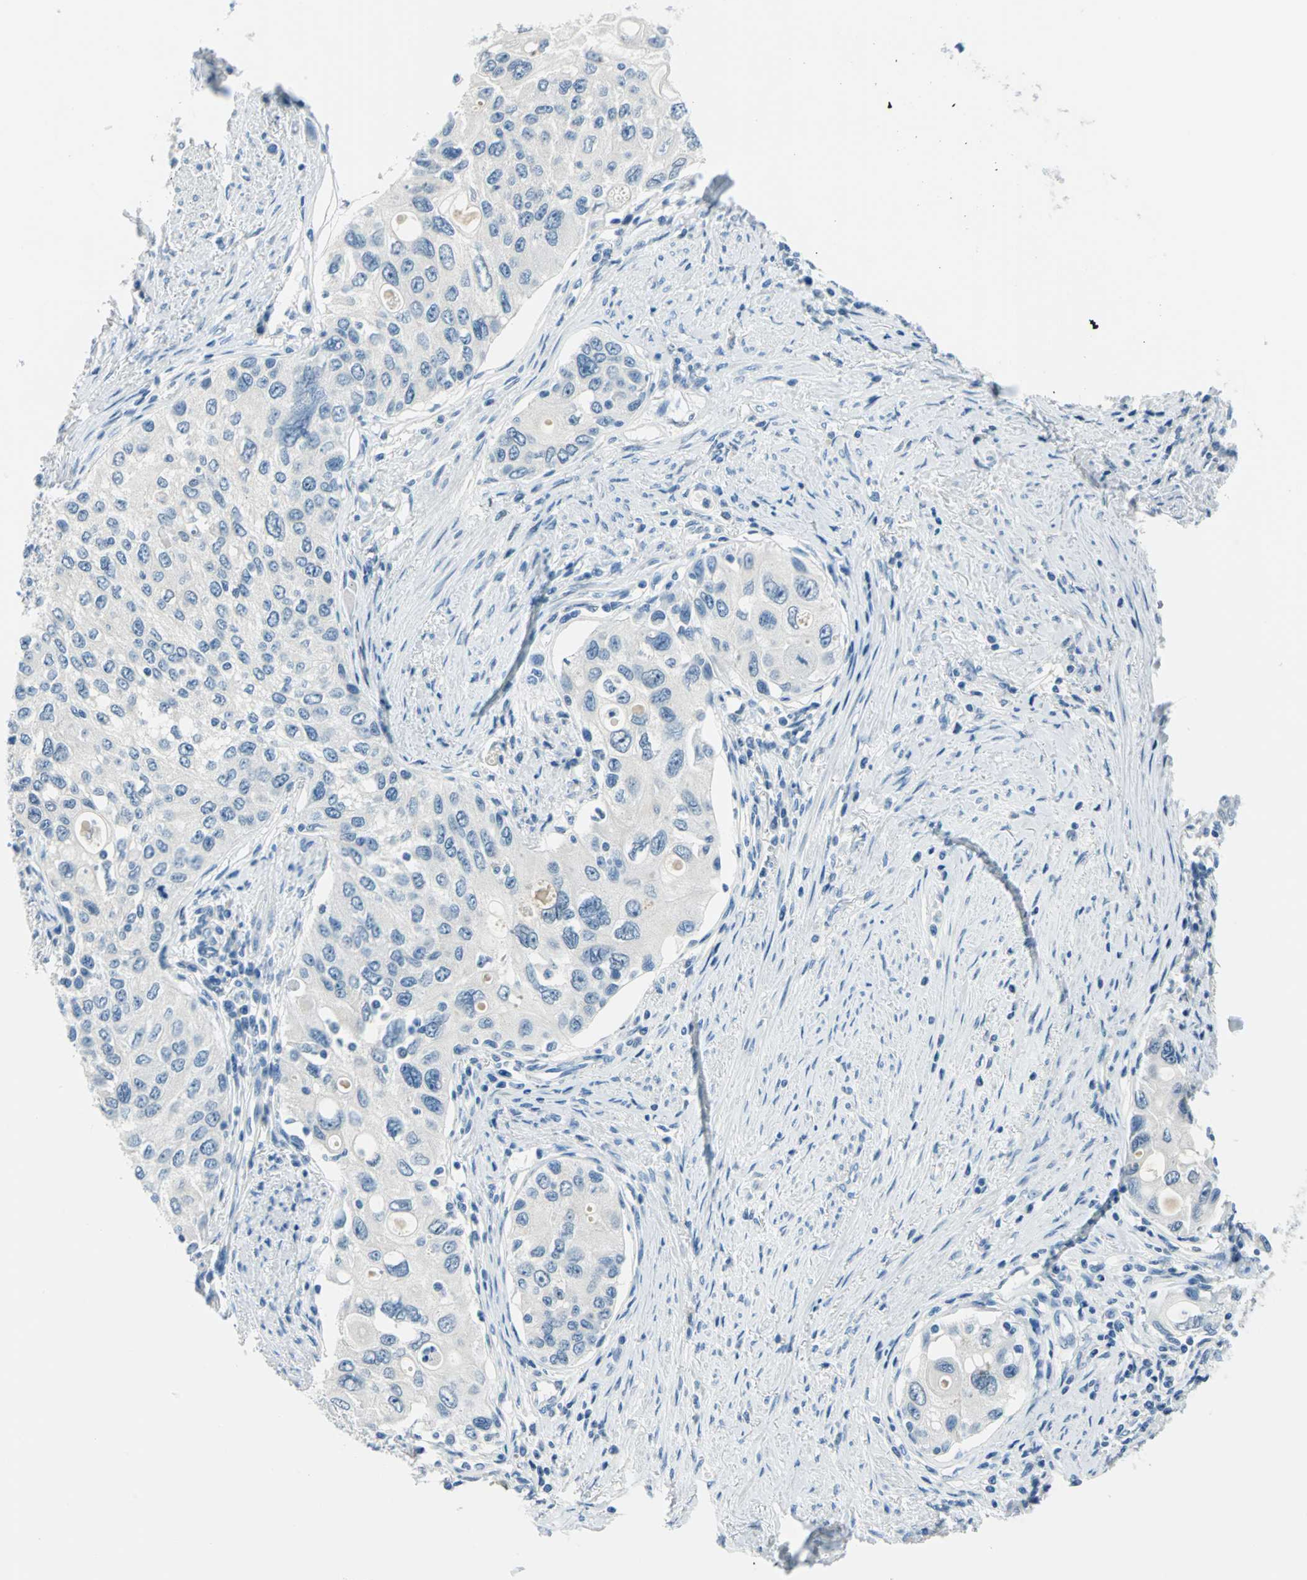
{"staining": {"intensity": "negative", "quantity": "none", "location": "none"}, "tissue": "urothelial cancer", "cell_type": "Tumor cells", "image_type": "cancer", "snomed": [{"axis": "morphology", "description": "Urothelial carcinoma, High grade"}, {"axis": "topography", "description": "Urinary bladder"}], "caption": "Tumor cells show no significant expression in urothelial carcinoma (high-grade).", "gene": "AKR1A1", "patient": {"sex": "female", "age": 56}}